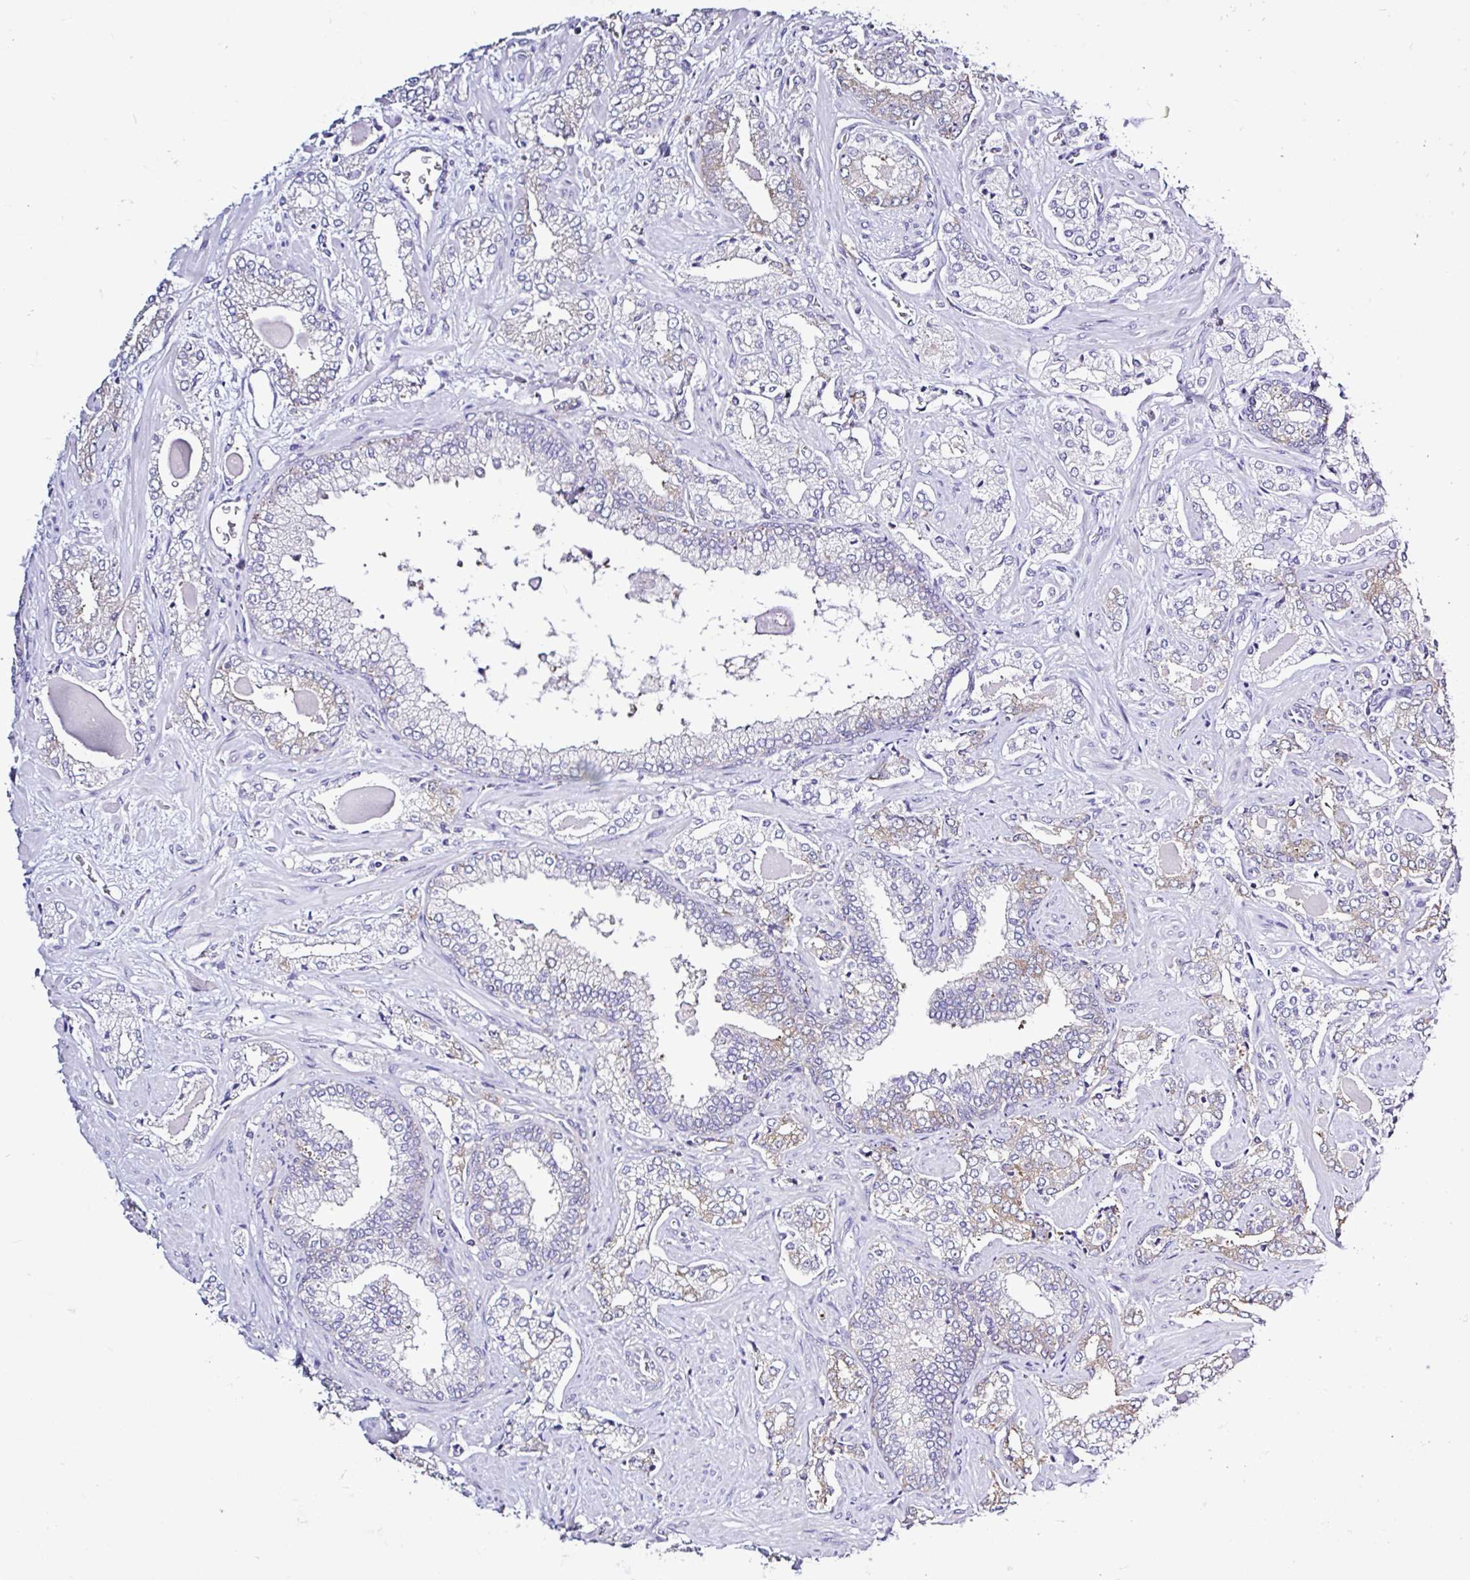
{"staining": {"intensity": "moderate", "quantity": "25%-75%", "location": "cytoplasmic/membranous"}, "tissue": "prostate cancer", "cell_type": "Tumor cells", "image_type": "cancer", "snomed": [{"axis": "morphology", "description": "Adenocarcinoma, High grade"}, {"axis": "topography", "description": "Prostate"}], "caption": "High-grade adenocarcinoma (prostate) was stained to show a protein in brown. There is medium levels of moderate cytoplasmic/membranous positivity in approximately 25%-75% of tumor cells.", "gene": "LARS1", "patient": {"sex": "male", "age": 60}}